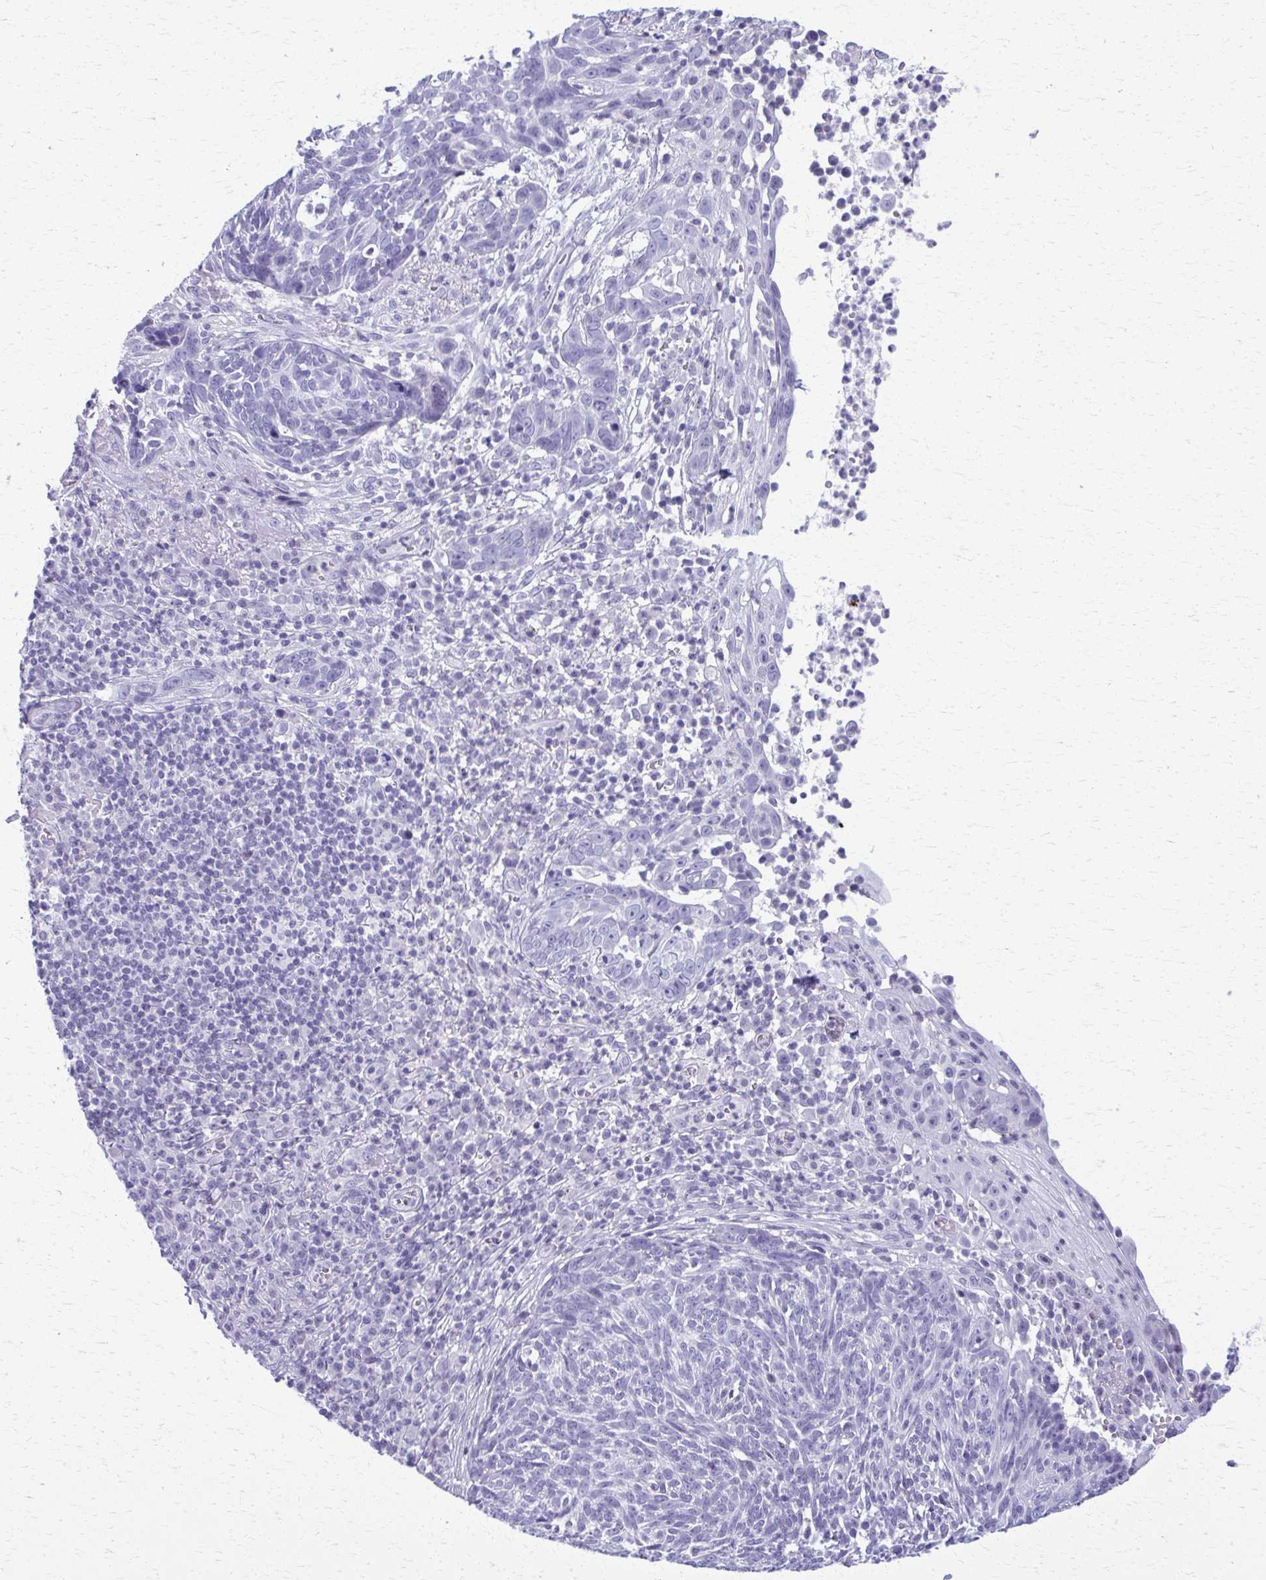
{"staining": {"intensity": "negative", "quantity": "none", "location": "none"}, "tissue": "skin cancer", "cell_type": "Tumor cells", "image_type": "cancer", "snomed": [{"axis": "morphology", "description": "Basal cell carcinoma"}, {"axis": "topography", "description": "Skin"}, {"axis": "topography", "description": "Skin of face"}], "caption": "Skin cancer was stained to show a protein in brown. There is no significant positivity in tumor cells. The staining is performed using DAB (3,3'-diaminobenzidine) brown chromogen with nuclei counter-stained in using hematoxylin.", "gene": "ACSM2B", "patient": {"sex": "female", "age": 95}}